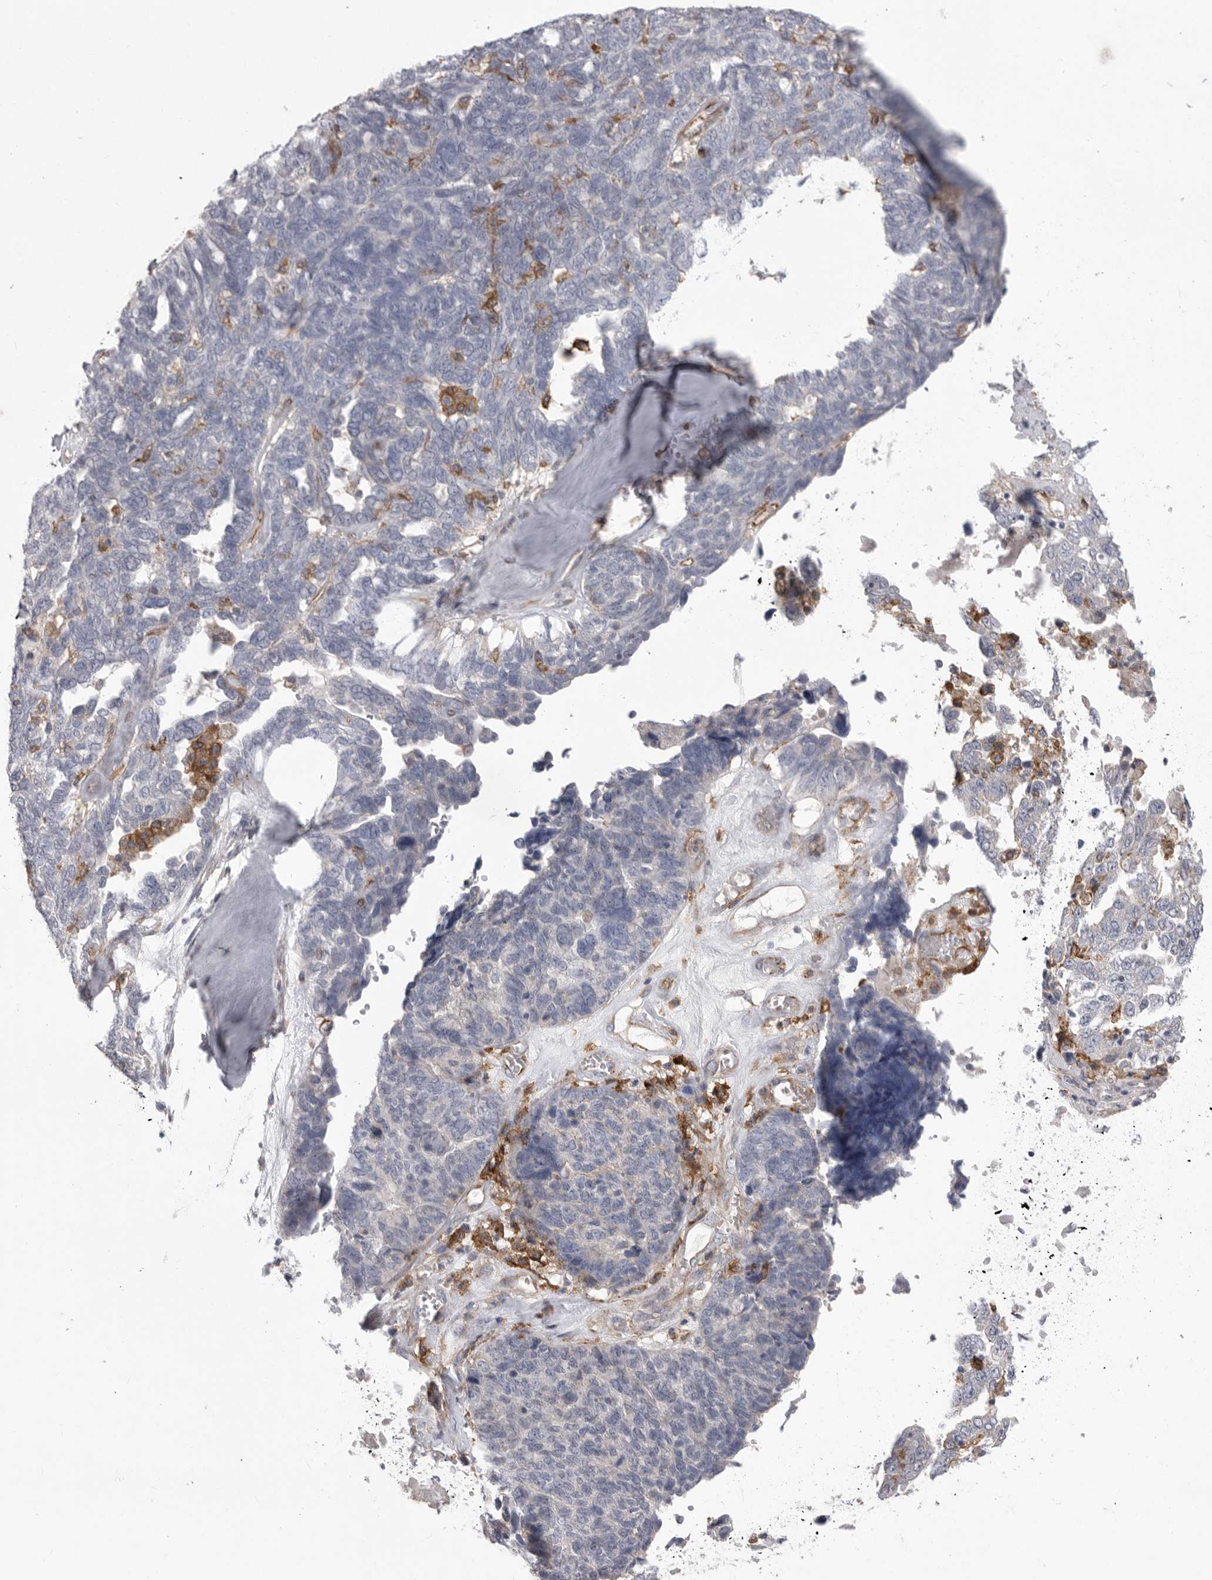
{"staining": {"intensity": "negative", "quantity": "none", "location": "none"}, "tissue": "ovarian cancer", "cell_type": "Tumor cells", "image_type": "cancer", "snomed": [{"axis": "morphology", "description": "Cystadenocarcinoma, serous, NOS"}, {"axis": "topography", "description": "Ovary"}], "caption": "IHC histopathology image of neoplastic tissue: human ovarian cancer stained with DAB demonstrates no significant protein staining in tumor cells.", "gene": "SIGLEC10", "patient": {"sex": "female", "age": 79}}